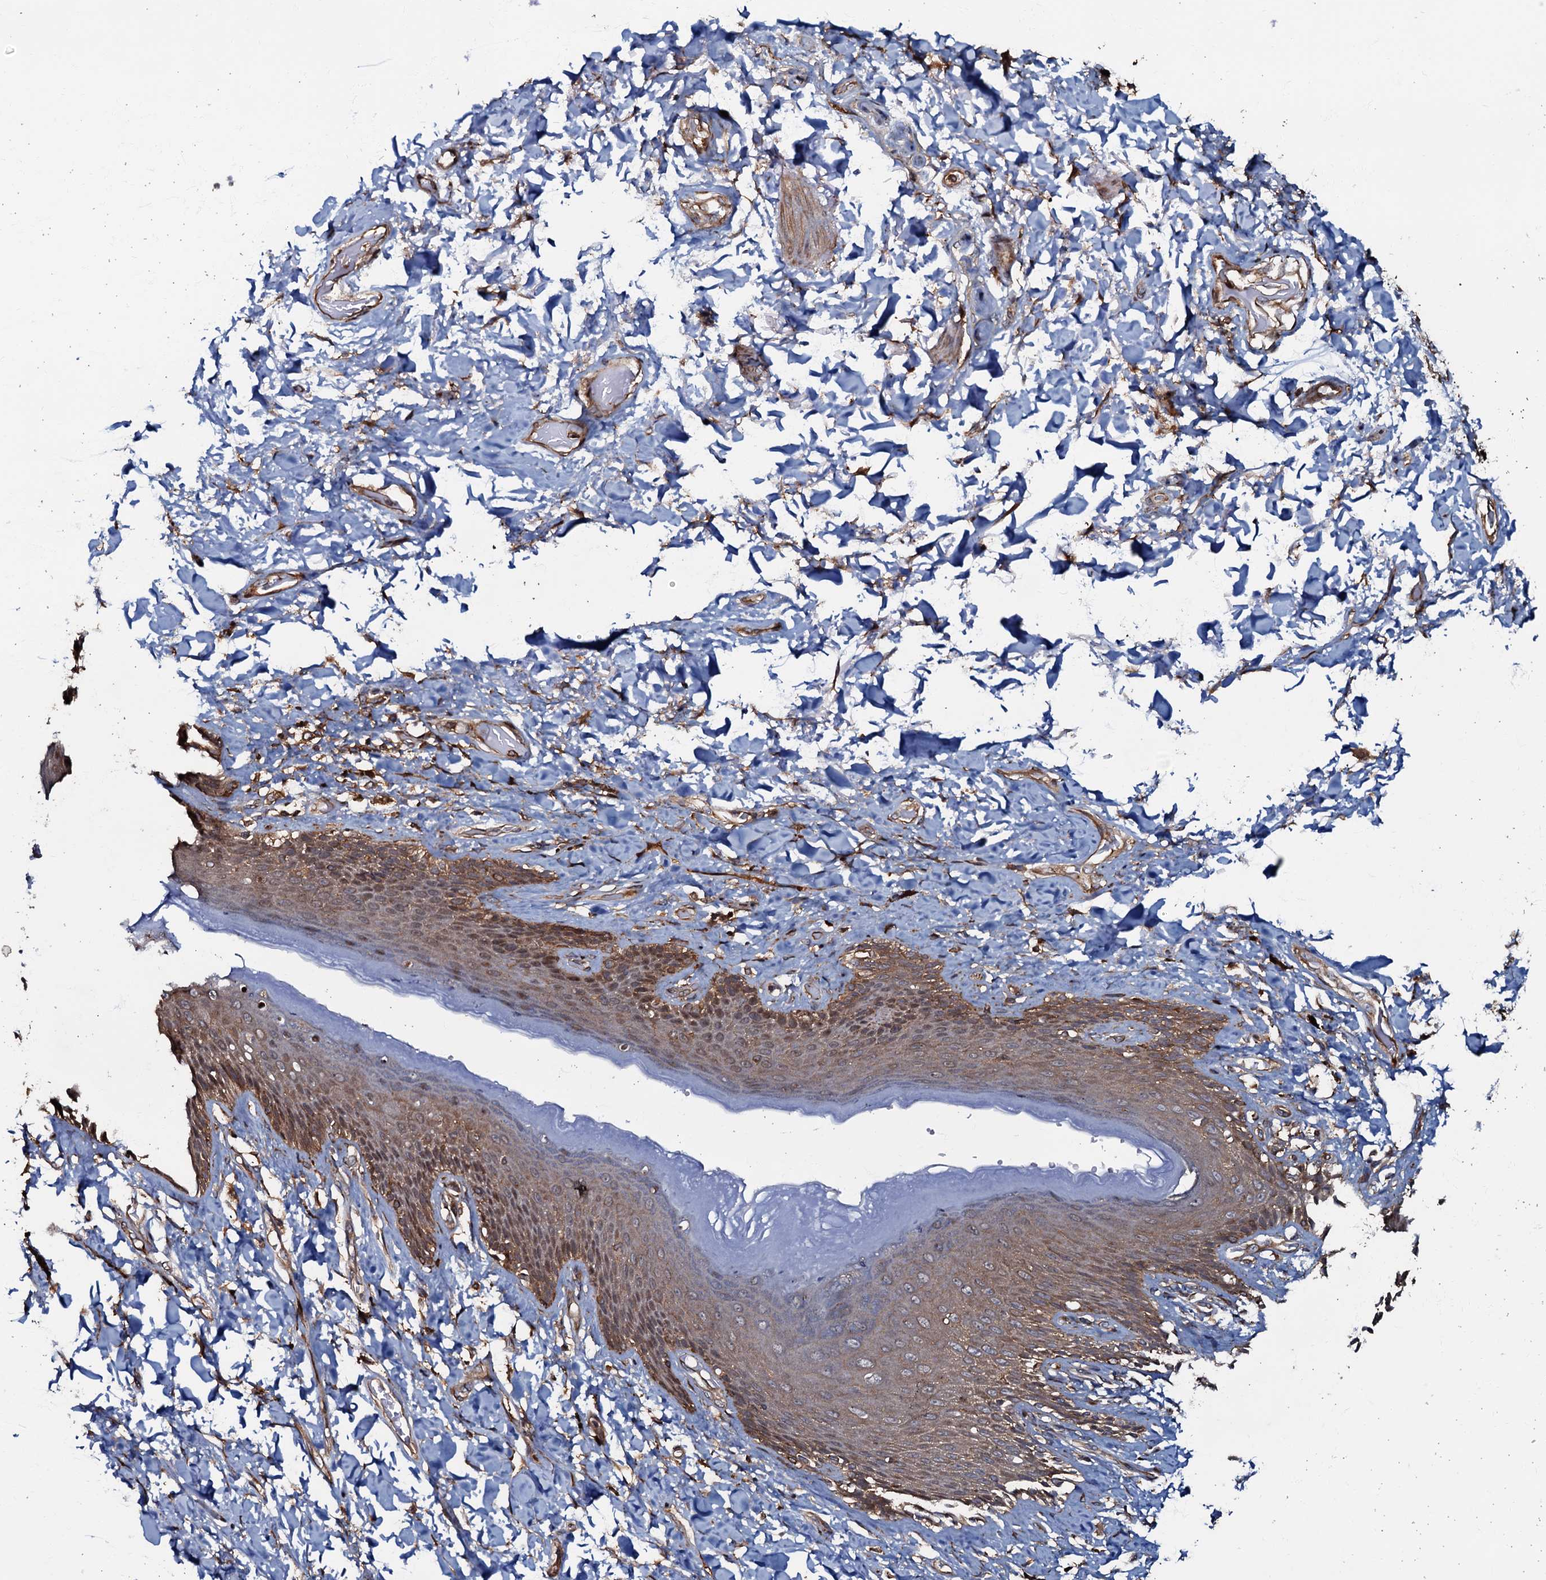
{"staining": {"intensity": "strong", "quantity": "25%-75%", "location": "cytoplasmic/membranous"}, "tissue": "skin", "cell_type": "Epidermal cells", "image_type": "normal", "snomed": [{"axis": "morphology", "description": "Normal tissue, NOS"}, {"axis": "topography", "description": "Anal"}], "caption": "Immunohistochemistry (IHC) of unremarkable skin shows high levels of strong cytoplasmic/membranous staining in approximately 25%-75% of epidermal cells.", "gene": "OSBP", "patient": {"sex": "female", "age": 78}}